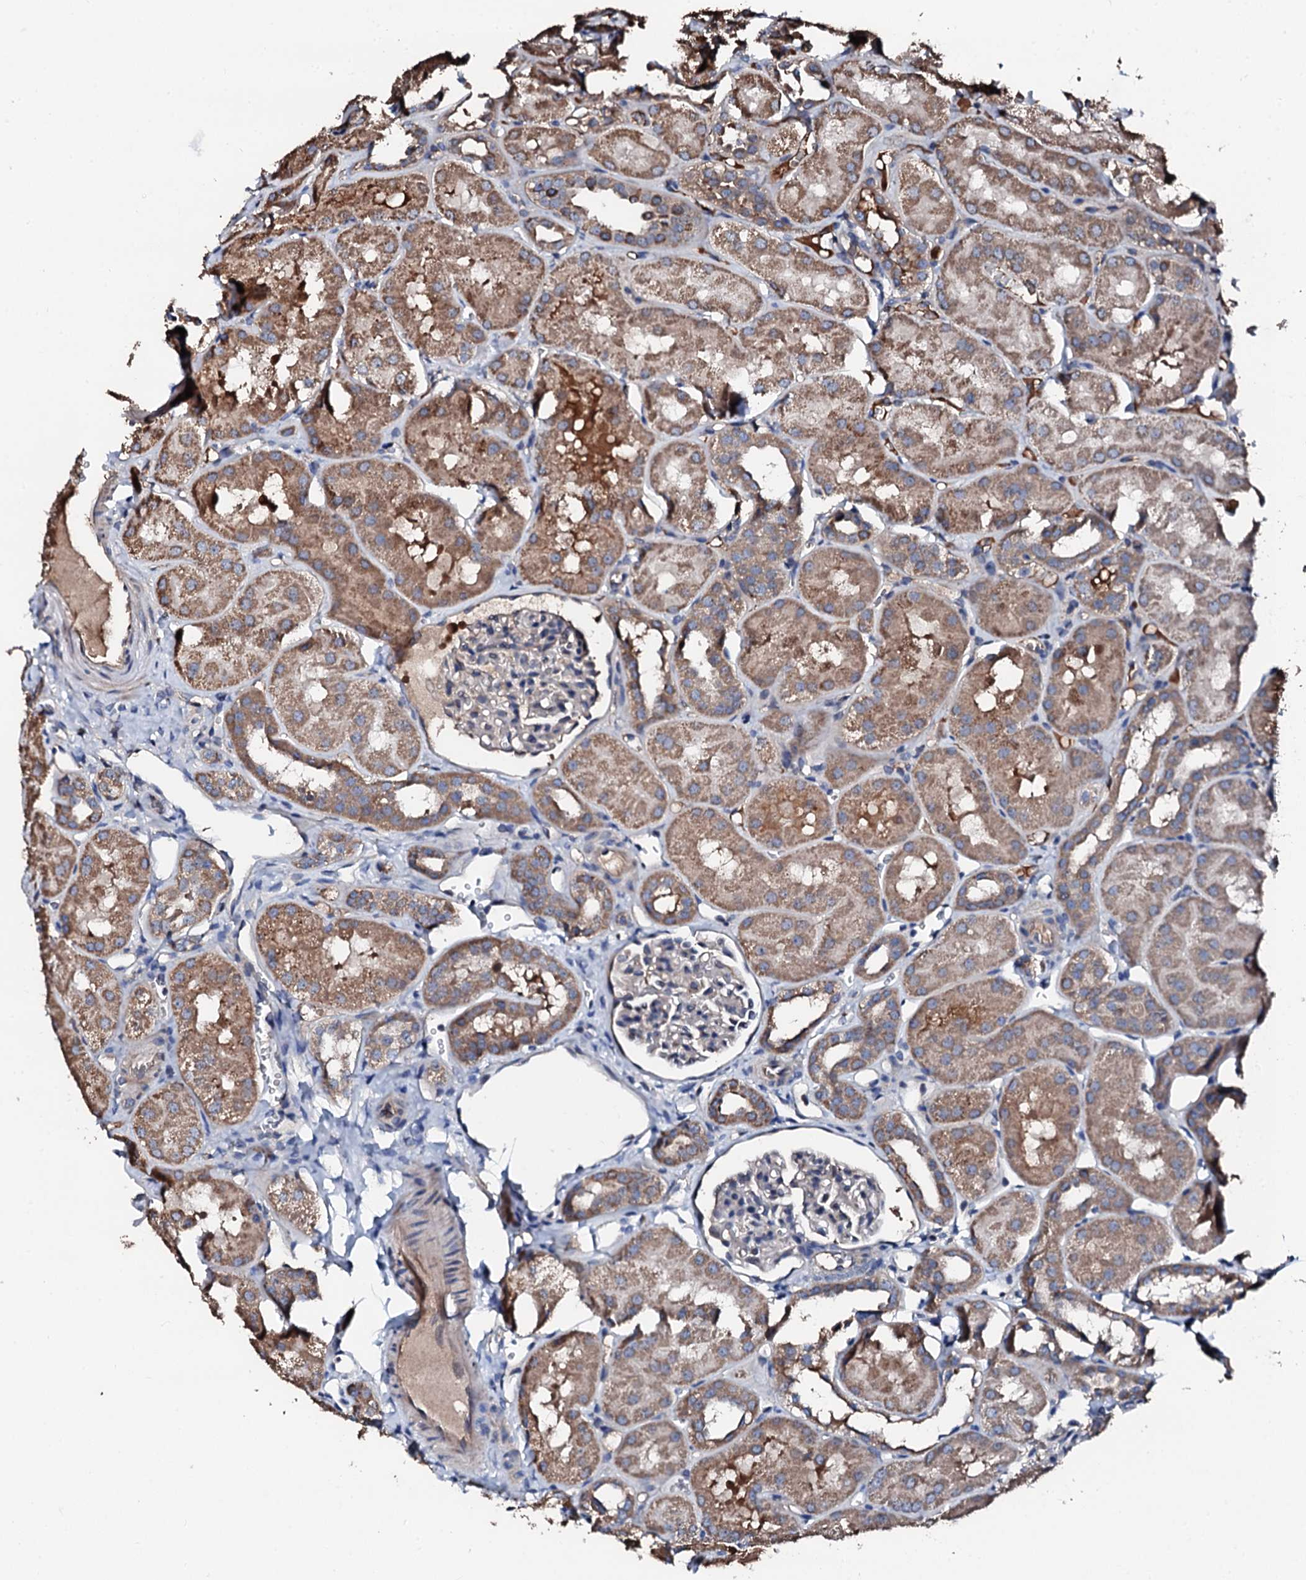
{"staining": {"intensity": "negative", "quantity": "none", "location": "none"}, "tissue": "kidney", "cell_type": "Cells in glomeruli", "image_type": "normal", "snomed": [{"axis": "morphology", "description": "Normal tissue, NOS"}, {"axis": "topography", "description": "Kidney"}, {"axis": "topography", "description": "Urinary bladder"}], "caption": "Human kidney stained for a protein using IHC displays no expression in cells in glomeruli.", "gene": "TRAFD1", "patient": {"sex": "male", "age": 16}}